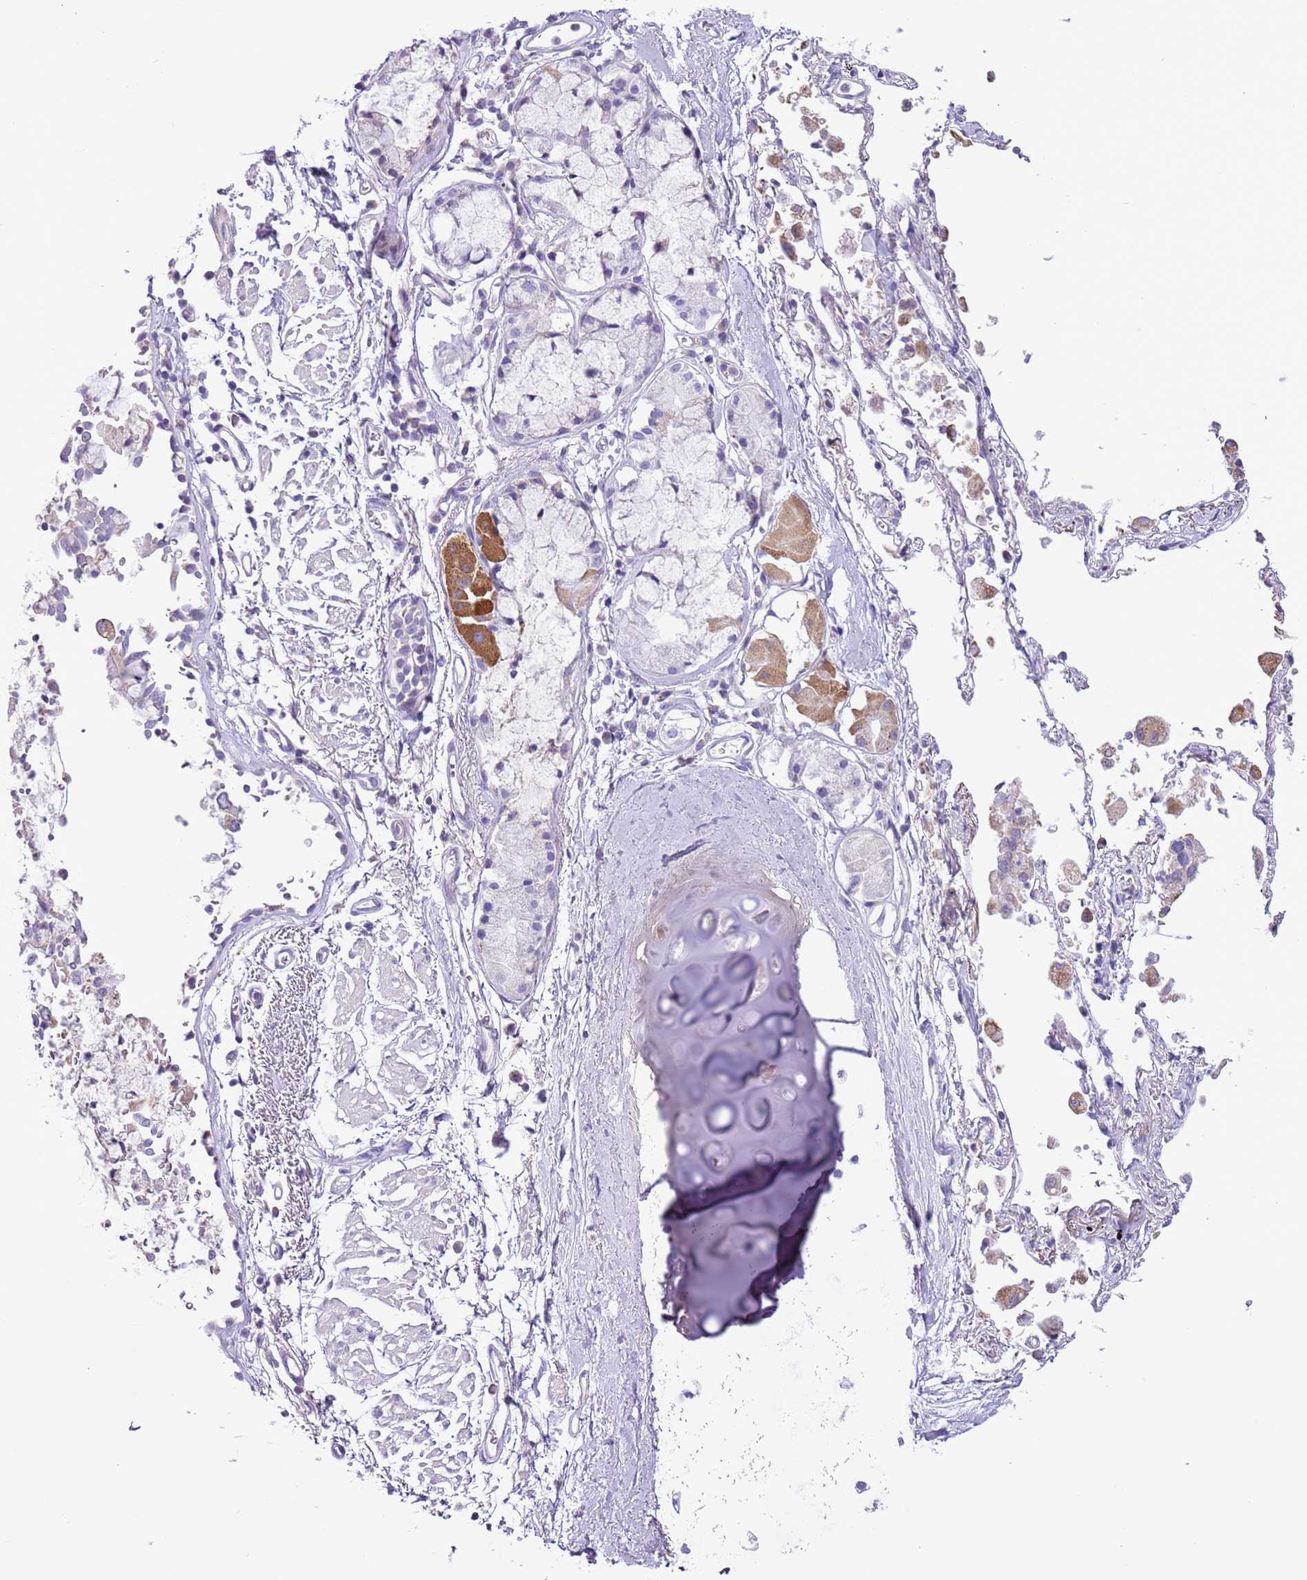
{"staining": {"intensity": "negative", "quantity": "none", "location": "none"}, "tissue": "adipose tissue", "cell_type": "Adipocytes", "image_type": "normal", "snomed": [{"axis": "morphology", "description": "Normal tissue, NOS"}, {"axis": "topography", "description": "Cartilage tissue"}], "caption": "IHC histopathology image of normal adipose tissue stained for a protein (brown), which demonstrates no expression in adipocytes.", "gene": "ZNF697", "patient": {"sex": "male", "age": 73}}